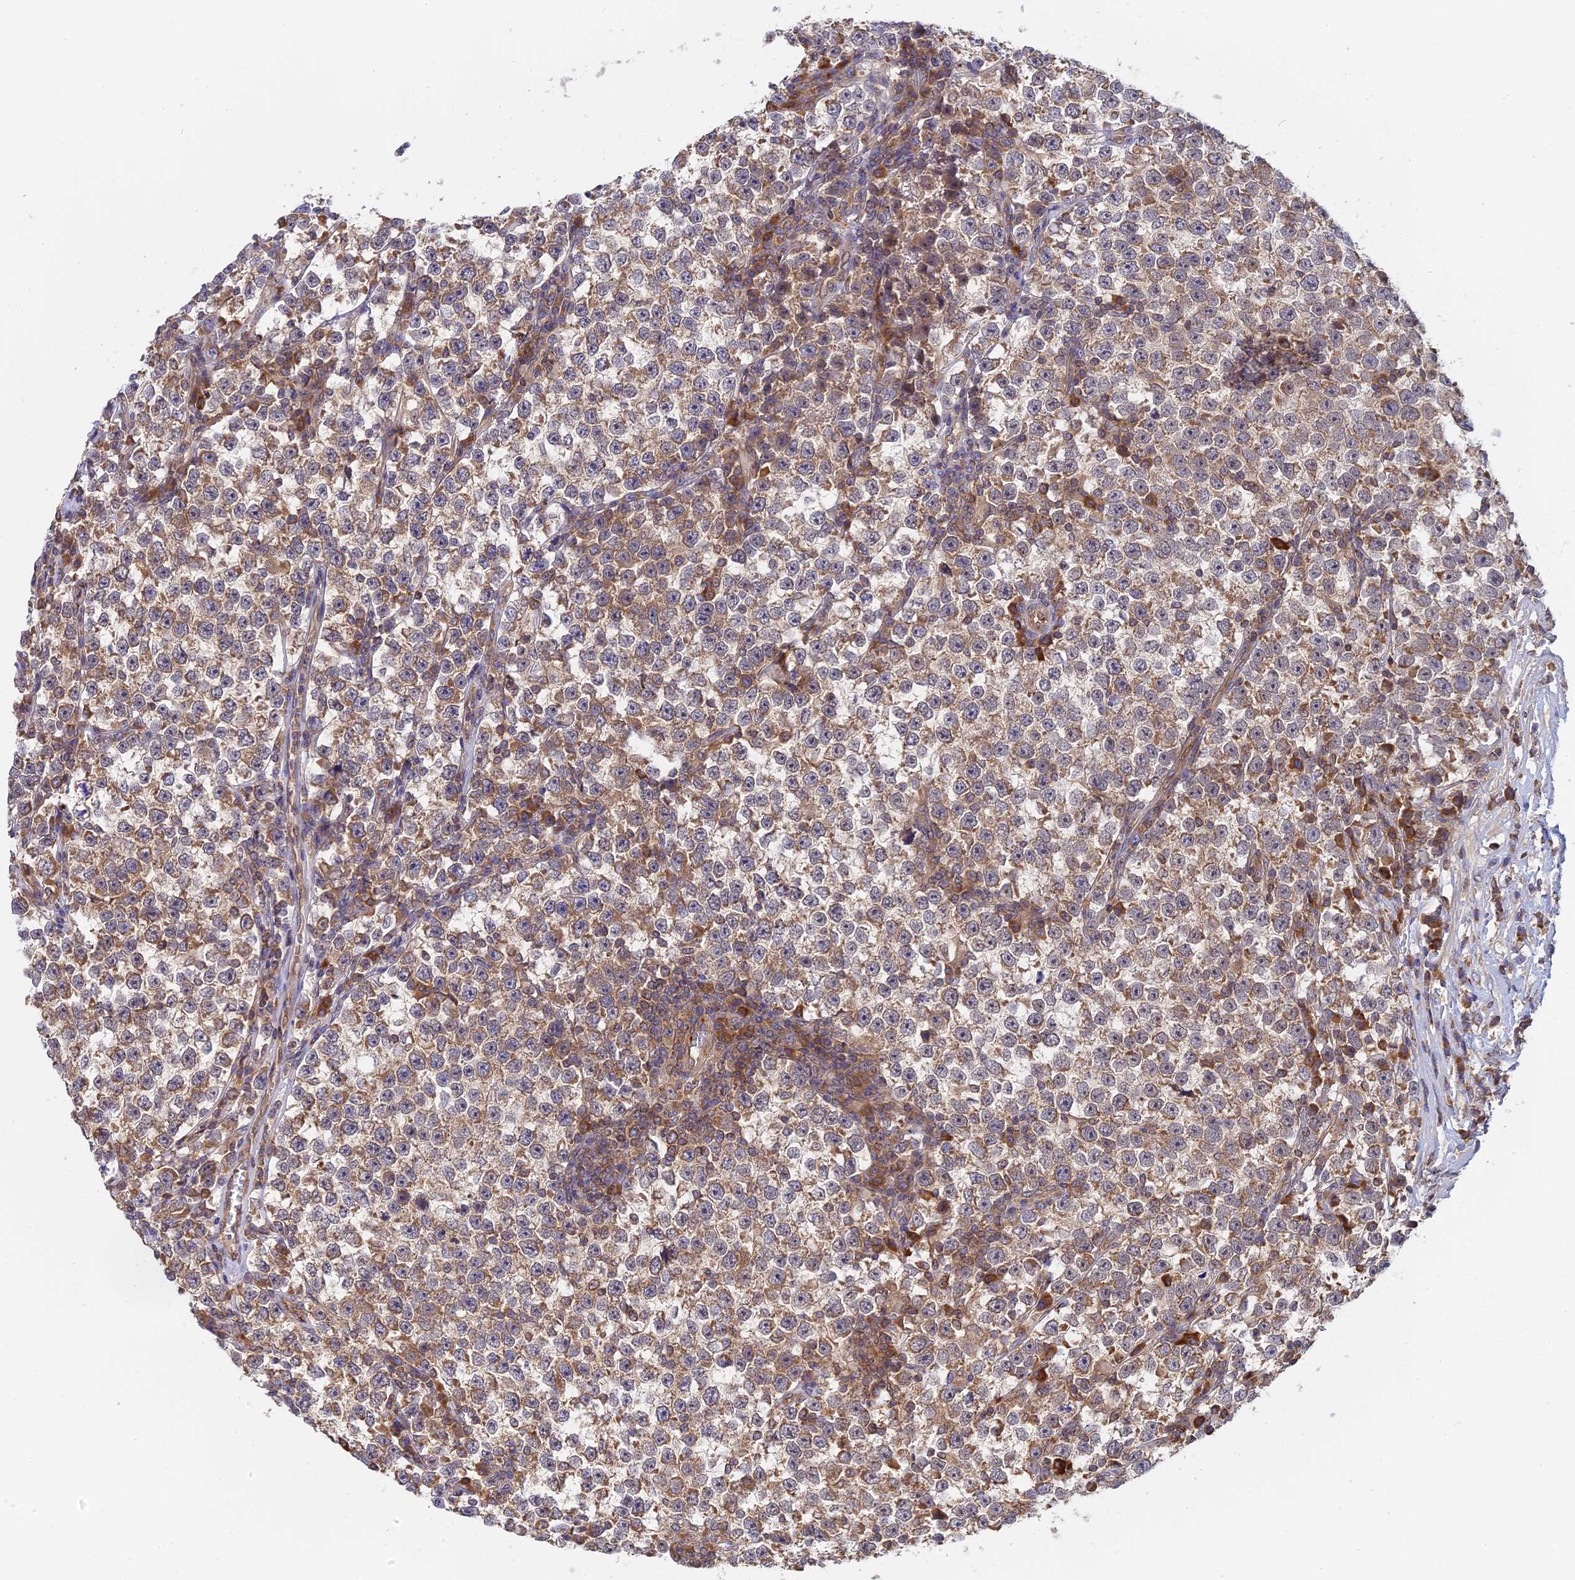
{"staining": {"intensity": "weak", "quantity": ">75%", "location": "cytoplasmic/membranous"}, "tissue": "testis cancer", "cell_type": "Tumor cells", "image_type": "cancer", "snomed": [{"axis": "morphology", "description": "Normal tissue, NOS"}, {"axis": "morphology", "description": "Seminoma, NOS"}, {"axis": "topography", "description": "Testis"}], "caption": "A brown stain shows weak cytoplasmic/membranous staining of a protein in testis seminoma tumor cells. The staining was performed using DAB to visualize the protein expression in brown, while the nuclei were stained in blue with hematoxylin (Magnification: 20x).", "gene": "IL21R", "patient": {"sex": "male", "age": 43}}